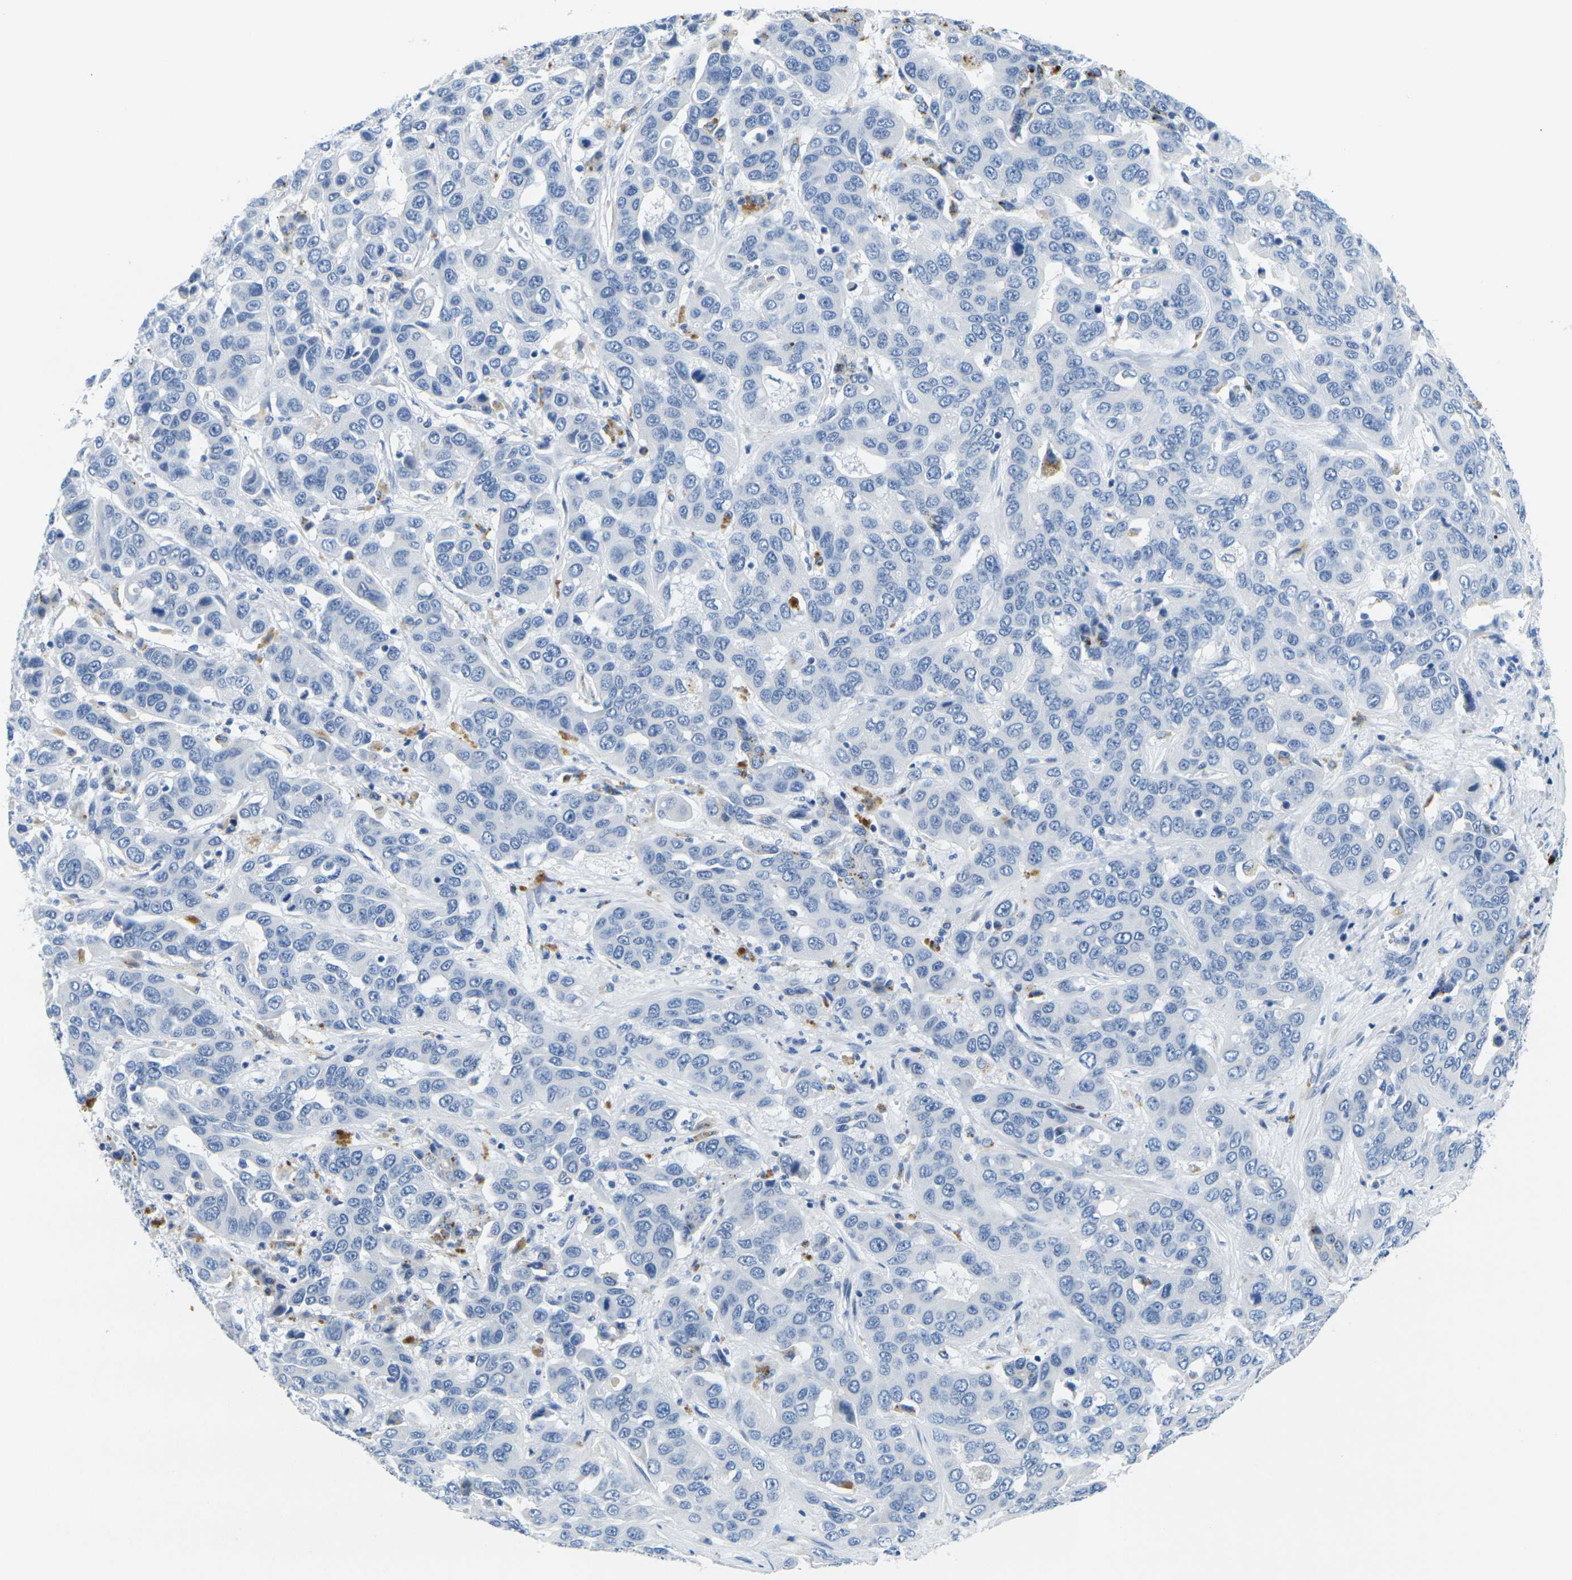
{"staining": {"intensity": "negative", "quantity": "none", "location": "none"}, "tissue": "liver cancer", "cell_type": "Tumor cells", "image_type": "cancer", "snomed": [{"axis": "morphology", "description": "Cholangiocarcinoma"}, {"axis": "topography", "description": "Liver"}], "caption": "This image is of liver cholangiocarcinoma stained with immunohistochemistry (IHC) to label a protein in brown with the nuclei are counter-stained blue. There is no positivity in tumor cells. (Brightfield microscopy of DAB immunohistochemistry at high magnification).", "gene": "GPR15", "patient": {"sex": "female", "age": 52}}